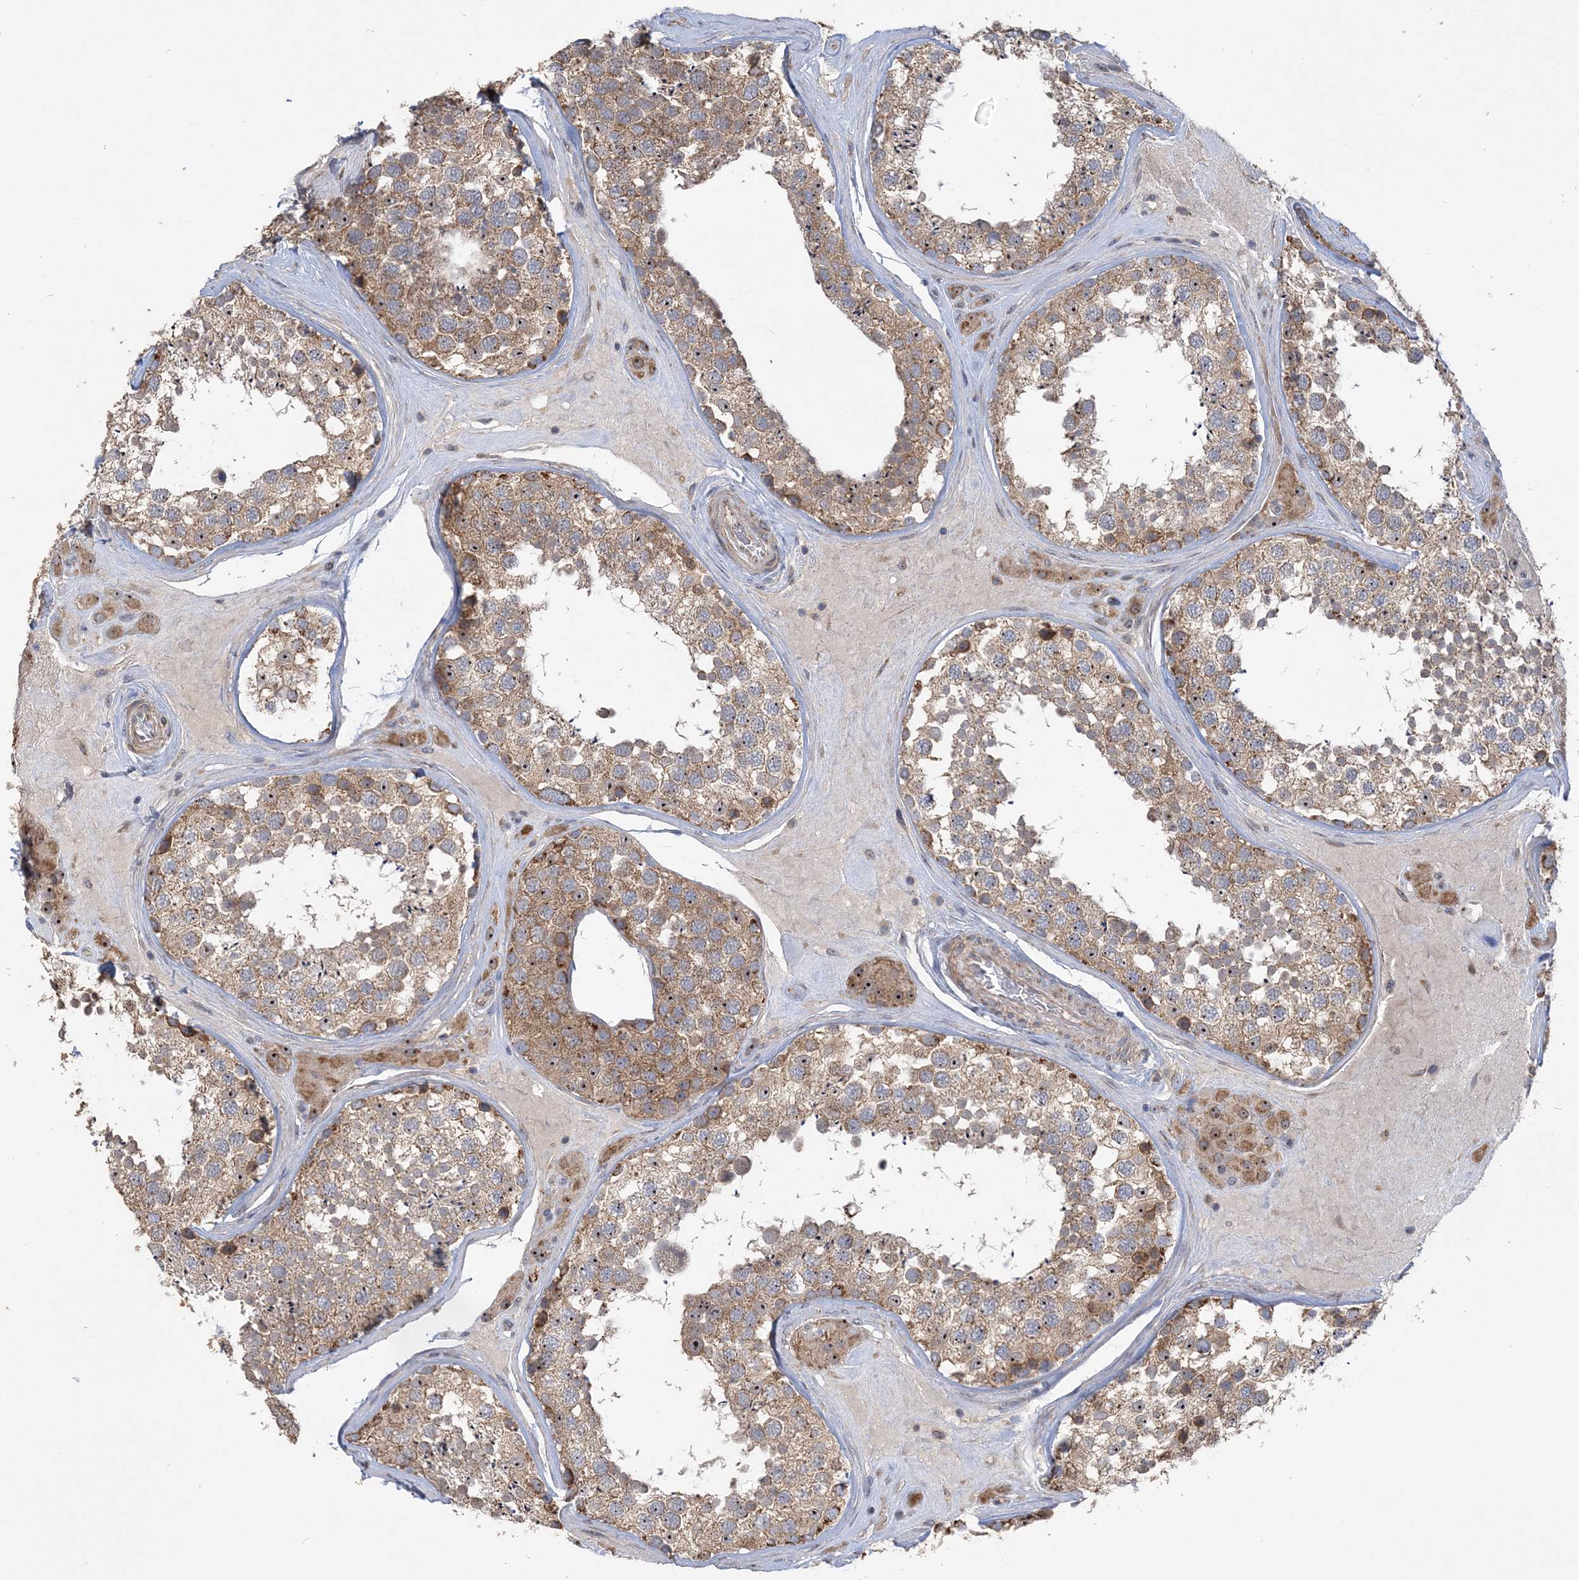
{"staining": {"intensity": "moderate", "quantity": ">75%", "location": "cytoplasmic/membranous,nuclear"}, "tissue": "testis", "cell_type": "Cells in seminiferous ducts", "image_type": "normal", "snomed": [{"axis": "morphology", "description": "Normal tissue, NOS"}, {"axis": "topography", "description": "Testis"}], "caption": "This micrograph reveals immunohistochemistry staining of unremarkable human testis, with medium moderate cytoplasmic/membranous,nuclear staining in approximately >75% of cells in seminiferous ducts.", "gene": "FEZ2", "patient": {"sex": "male", "age": 46}}